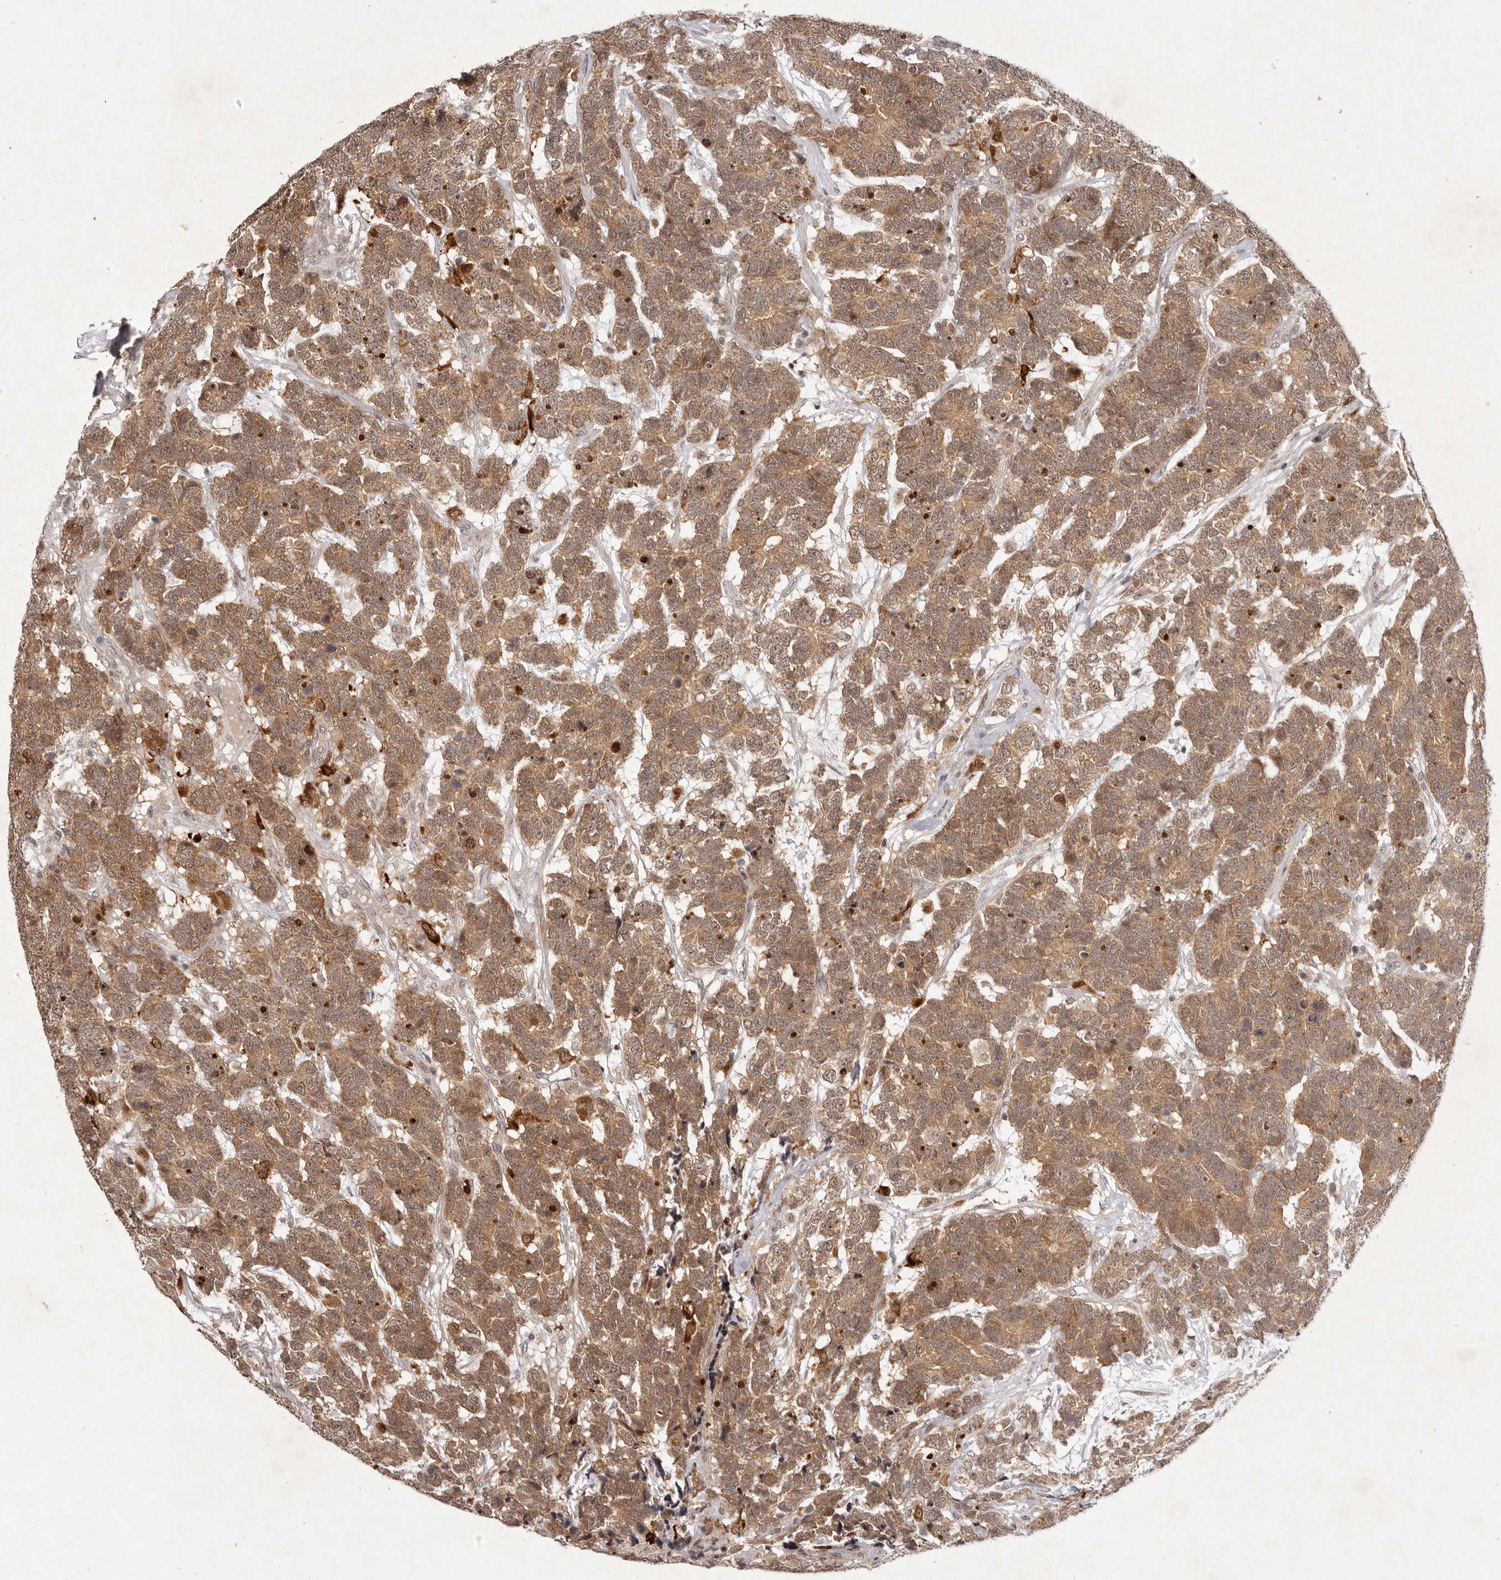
{"staining": {"intensity": "moderate", "quantity": ">75%", "location": "cytoplasmic/membranous"}, "tissue": "testis cancer", "cell_type": "Tumor cells", "image_type": "cancer", "snomed": [{"axis": "morphology", "description": "Carcinoma, Embryonal, NOS"}, {"axis": "topography", "description": "Testis"}], "caption": "Immunohistochemical staining of embryonal carcinoma (testis) demonstrates medium levels of moderate cytoplasmic/membranous positivity in about >75% of tumor cells.", "gene": "BUD31", "patient": {"sex": "male", "age": 26}}